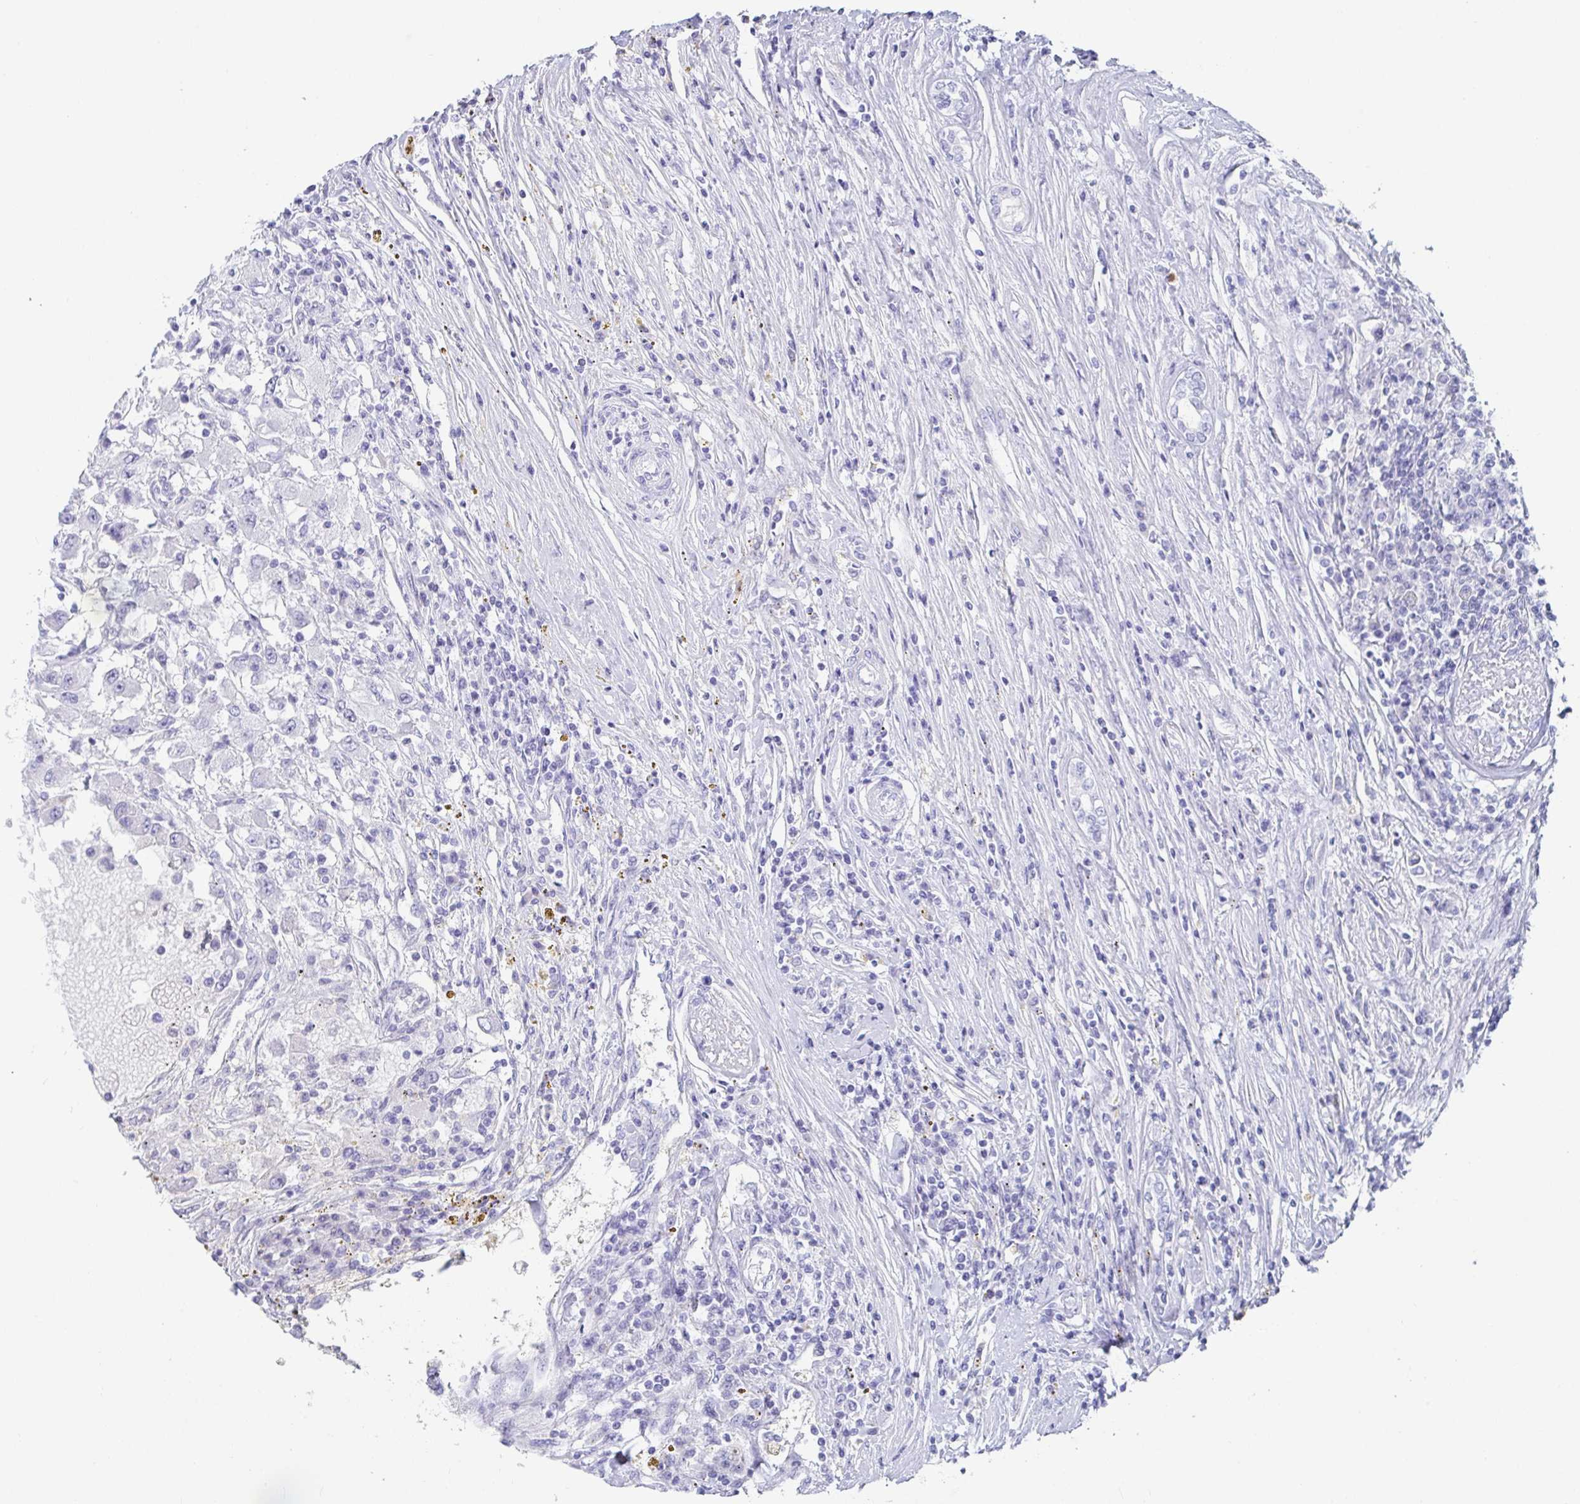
{"staining": {"intensity": "negative", "quantity": "none", "location": "none"}, "tissue": "renal cancer", "cell_type": "Tumor cells", "image_type": "cancer", "snomed": [{"axis": "morphology", "description": "Adenocarcinoma, NOS"}, {"axis": "topography", "description": "Kidney"}], "caption": "There is no significant expression in tumor cells of adenocarcinoma (renal). (DAB immunohistochemistry visualized using brightfield microscopy, high magnification).", "gene": "PLA2G1B", "patient": {"sex": "female", "age": 67}}